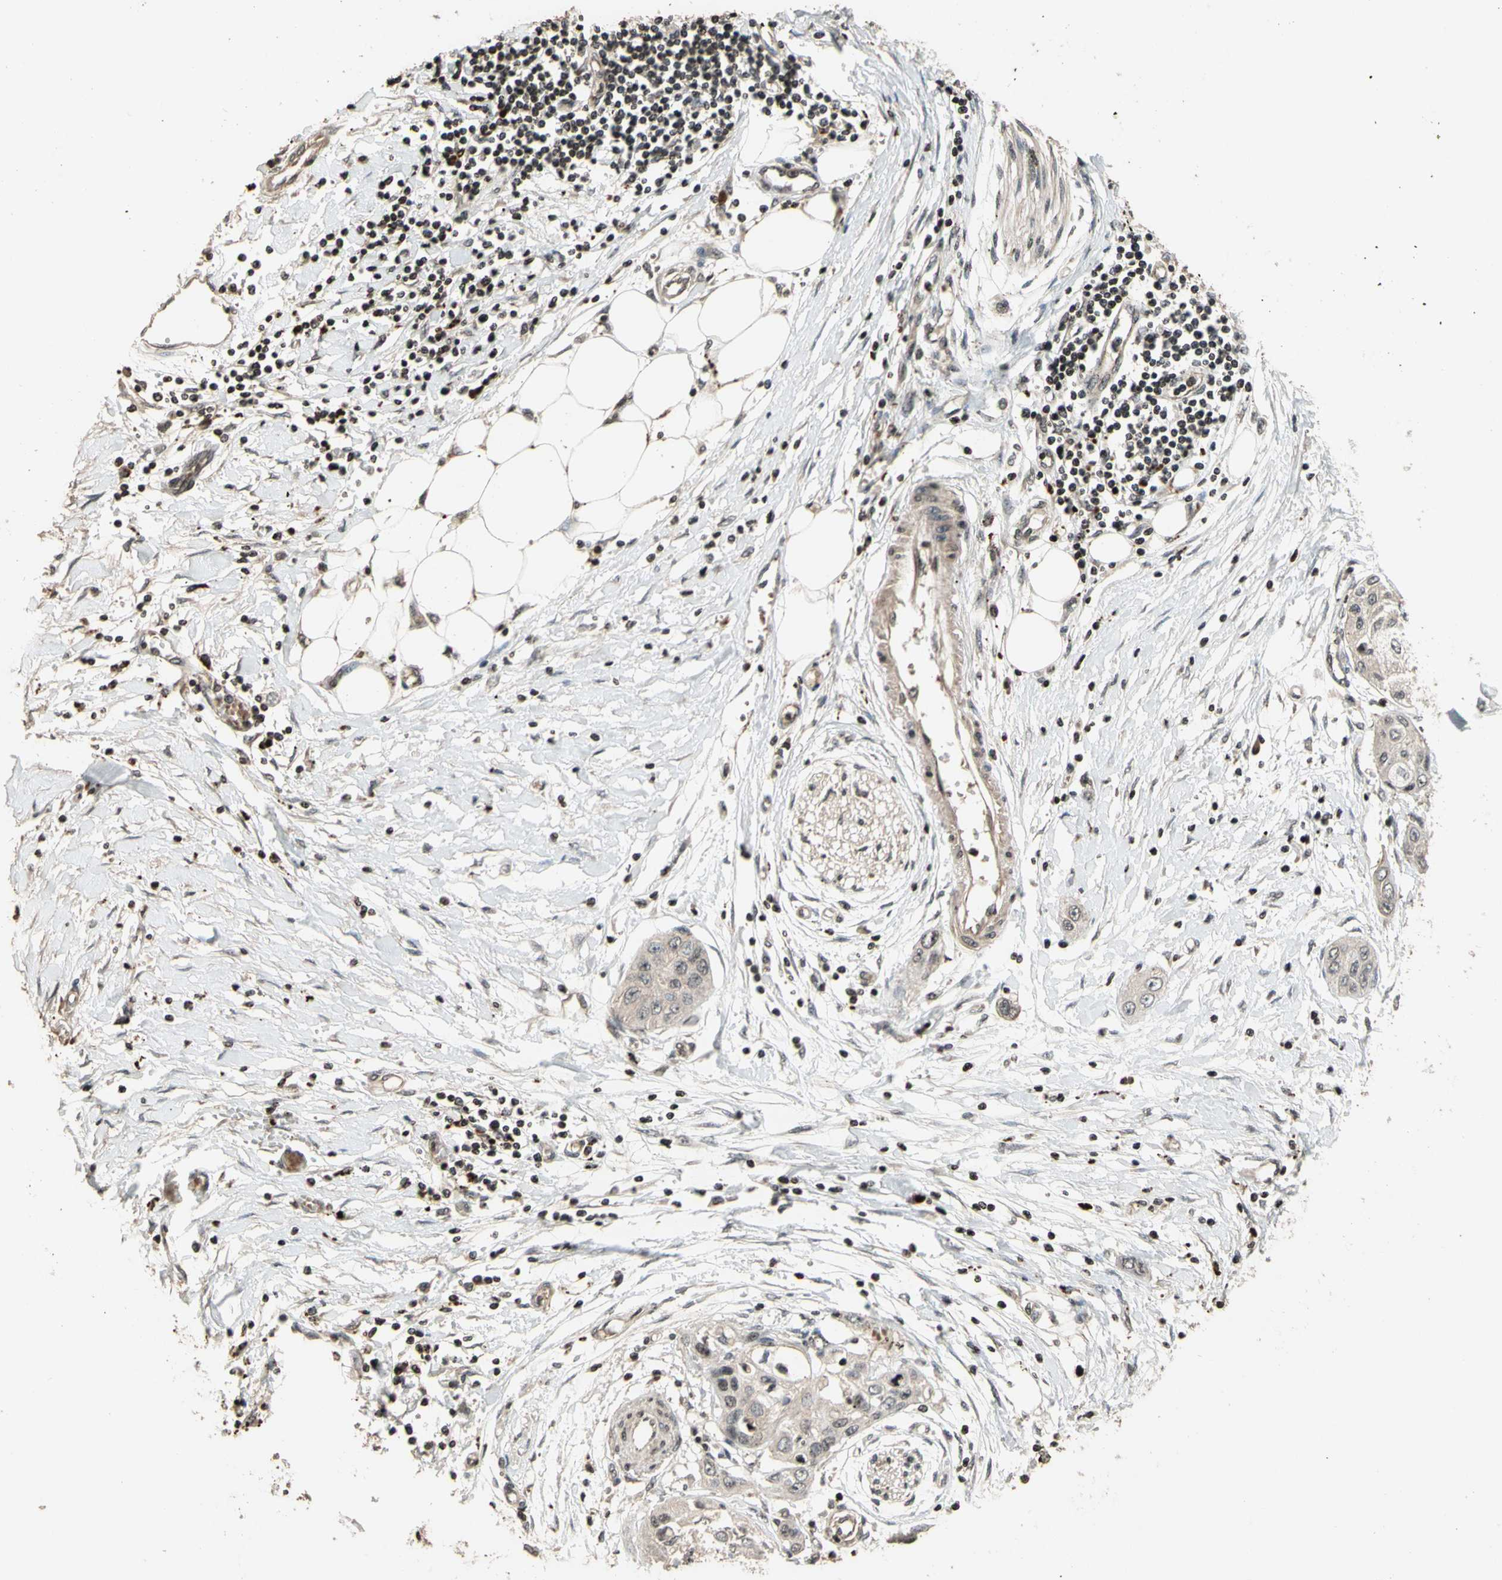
{"staining": {"intensity": "negative", "quantity": "none", "location": "none"}, "tissue": "pancreatic cancer", "cell_type": "Tumor cells", "image_type": "cancer", "snomed": [{"axis": "morphology", "description": "Adenocarcinoma, NOS"}, {"axis": "topography", "description": "Pancreas"}], "caption": "DAB immunohistochemical staining of pancreatic adenocarcinoma displays no significant staining in tumor cells.", "gene": "POLA1", "patient": {"sex": "female", "age": 70}}